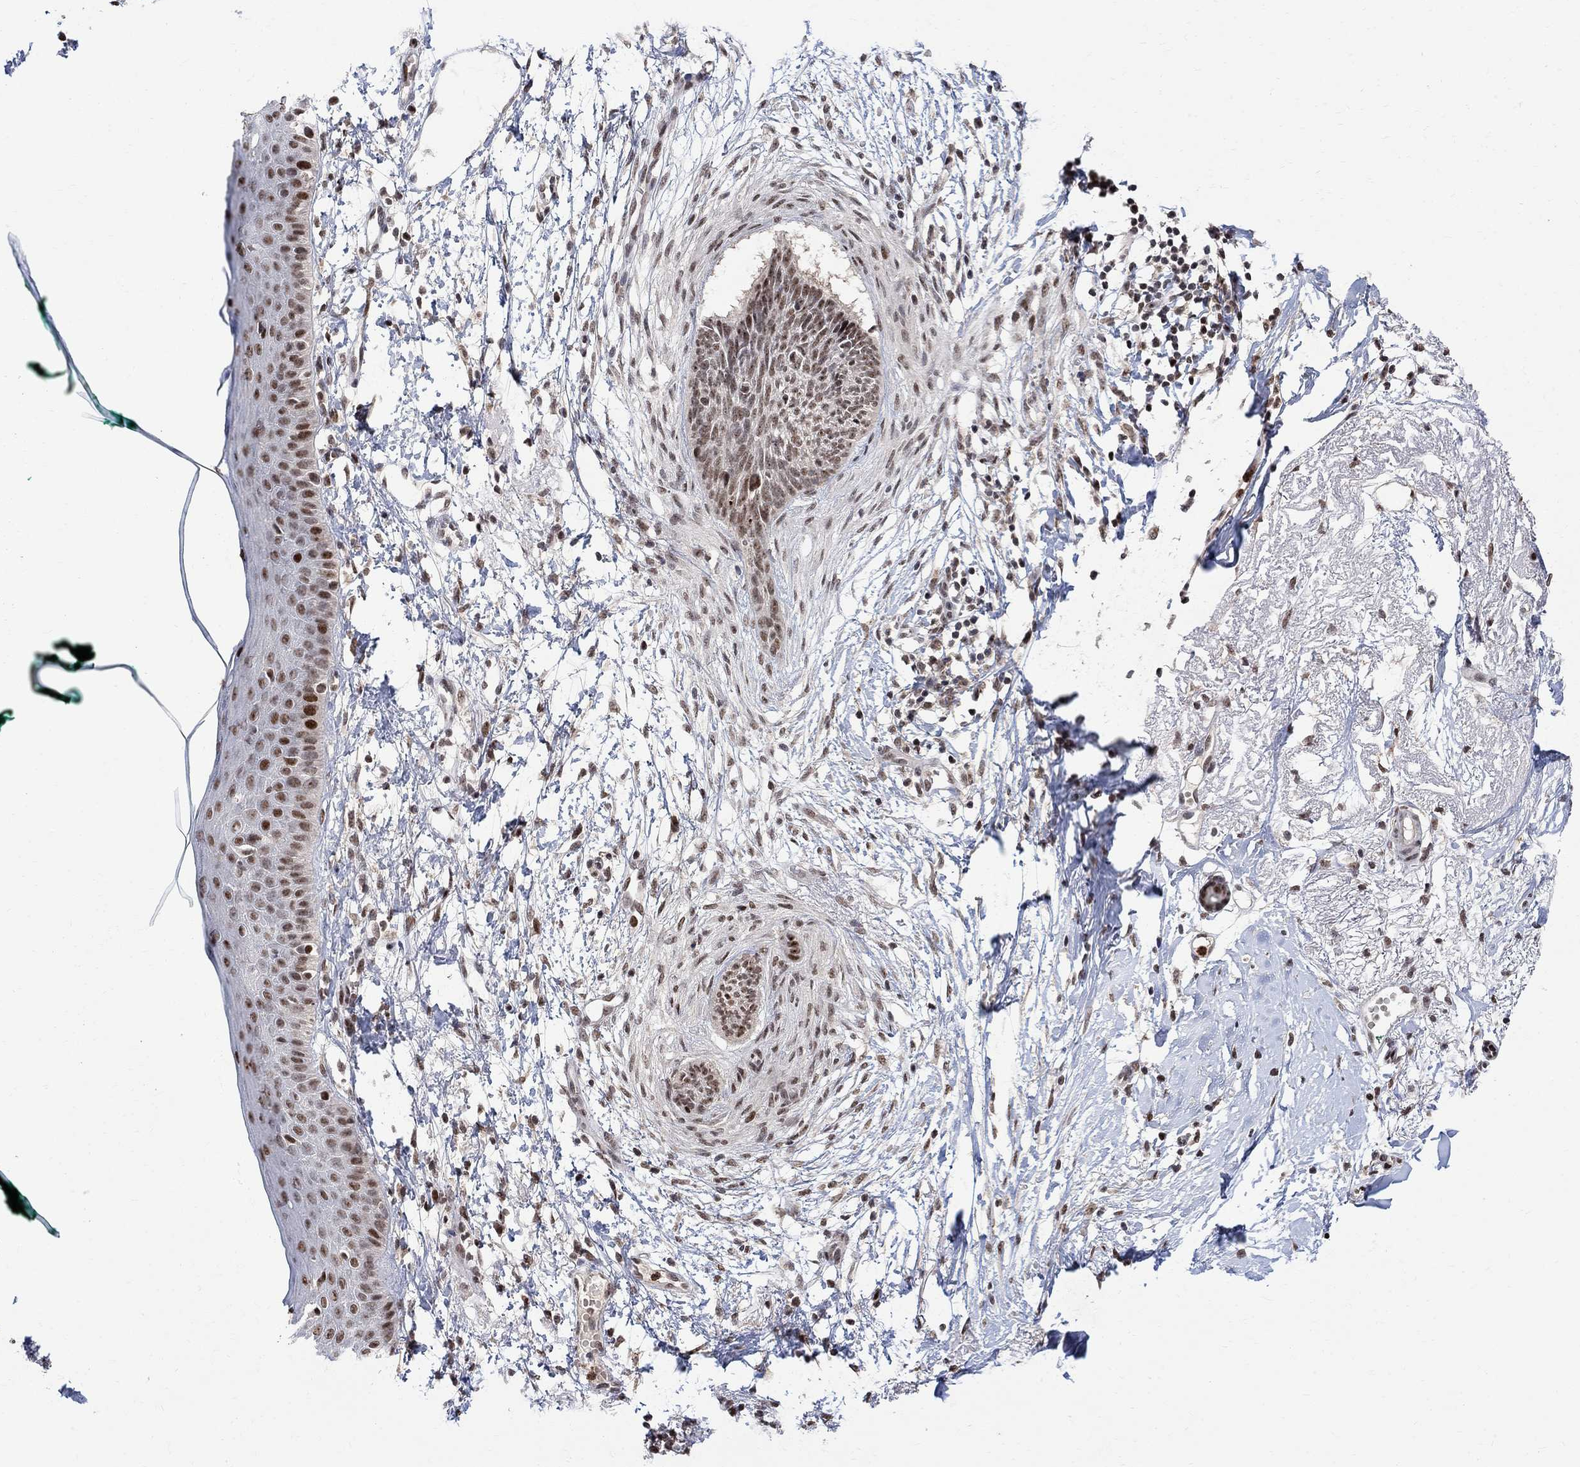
{"staining": {"intensity": "weak", "quantity": ">75%", "location": "nuclear"}, "tissue": "skin cancer", "cell_type": "Tumor cells", "image_type": "cancer", "snomed": [{"axis": "morphology", "description": "Normal tissue, NOS"}, {"axis": "morphology", "description": "Basal cell carcinoma"}, {"axis": "topography", "description": "Skin"}], "caption": "DAB (3,3'-diaminobenzidine) immunohistochemical staining of human skin cancer (basal cell carcinoma) reveals weak nuclear protein staining in about >75% of tumor cells. (DAB IHC, brown staining for protein, blue staining for nuclei).", "gene": "E4F1", "patient": {"sex": "male", "age": 84}}